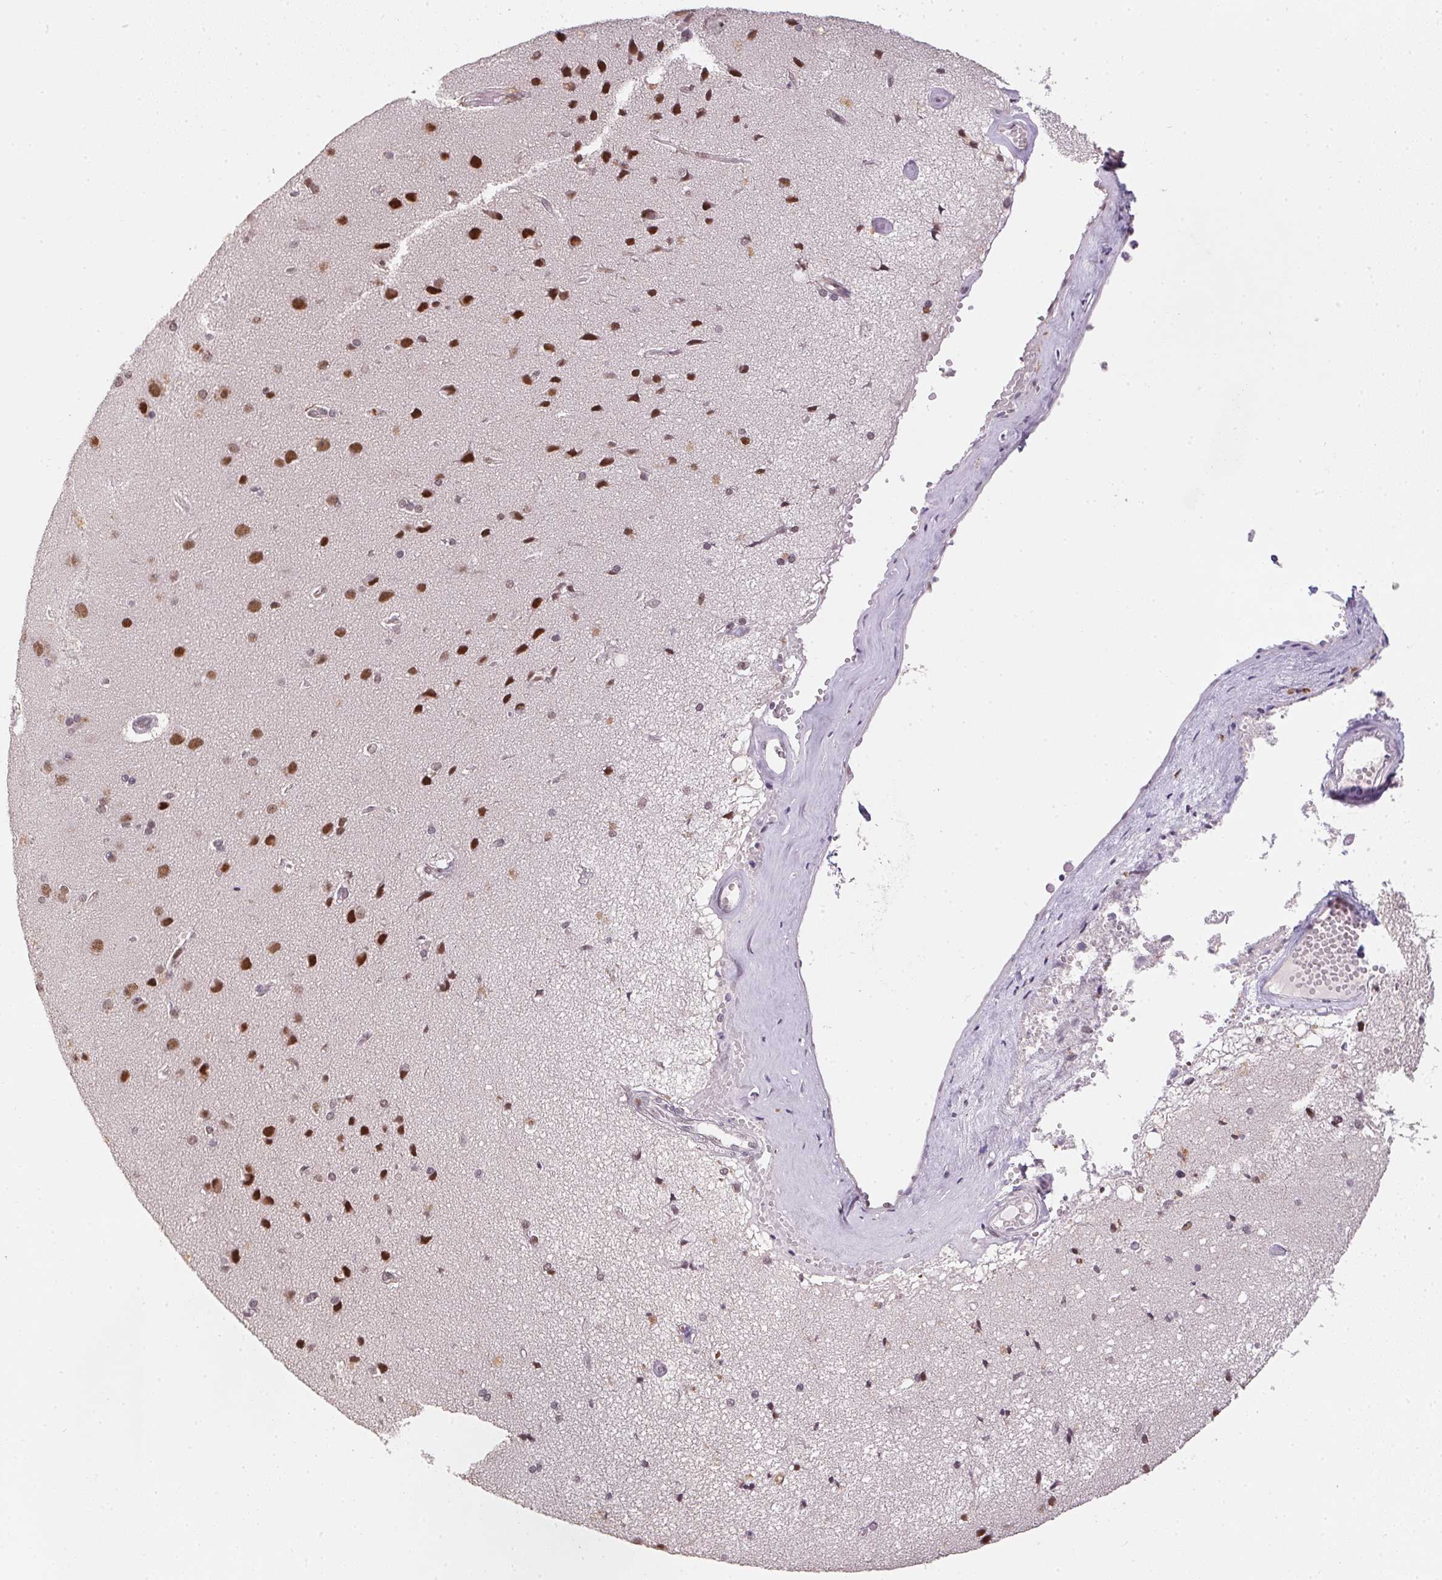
{"staining": {"intensity": "negative", "quantity": "none", "location": "none"}, "tissue": "cerebral cortex", "cell_type": "Endothelial cells", "image_type": "normal", "snomed": [{"axis": "morphology", "description": "Normal tissue, NOS"}, {"axis": "morphology", "description": "Glioma, malignant, High grade"}, {"axis": "topography", "description": "Cerebral cortex"}], "caption": "Immunohistochemical staining of normal human cerebral cortex reveals no significant positivity in endothelial cells. (DAB (3,3'-diaminobenzidine) IHC with hematoxylin counter stain).", "gene": "KDM4D", "patient": {"sex": "male", "age": 71}}